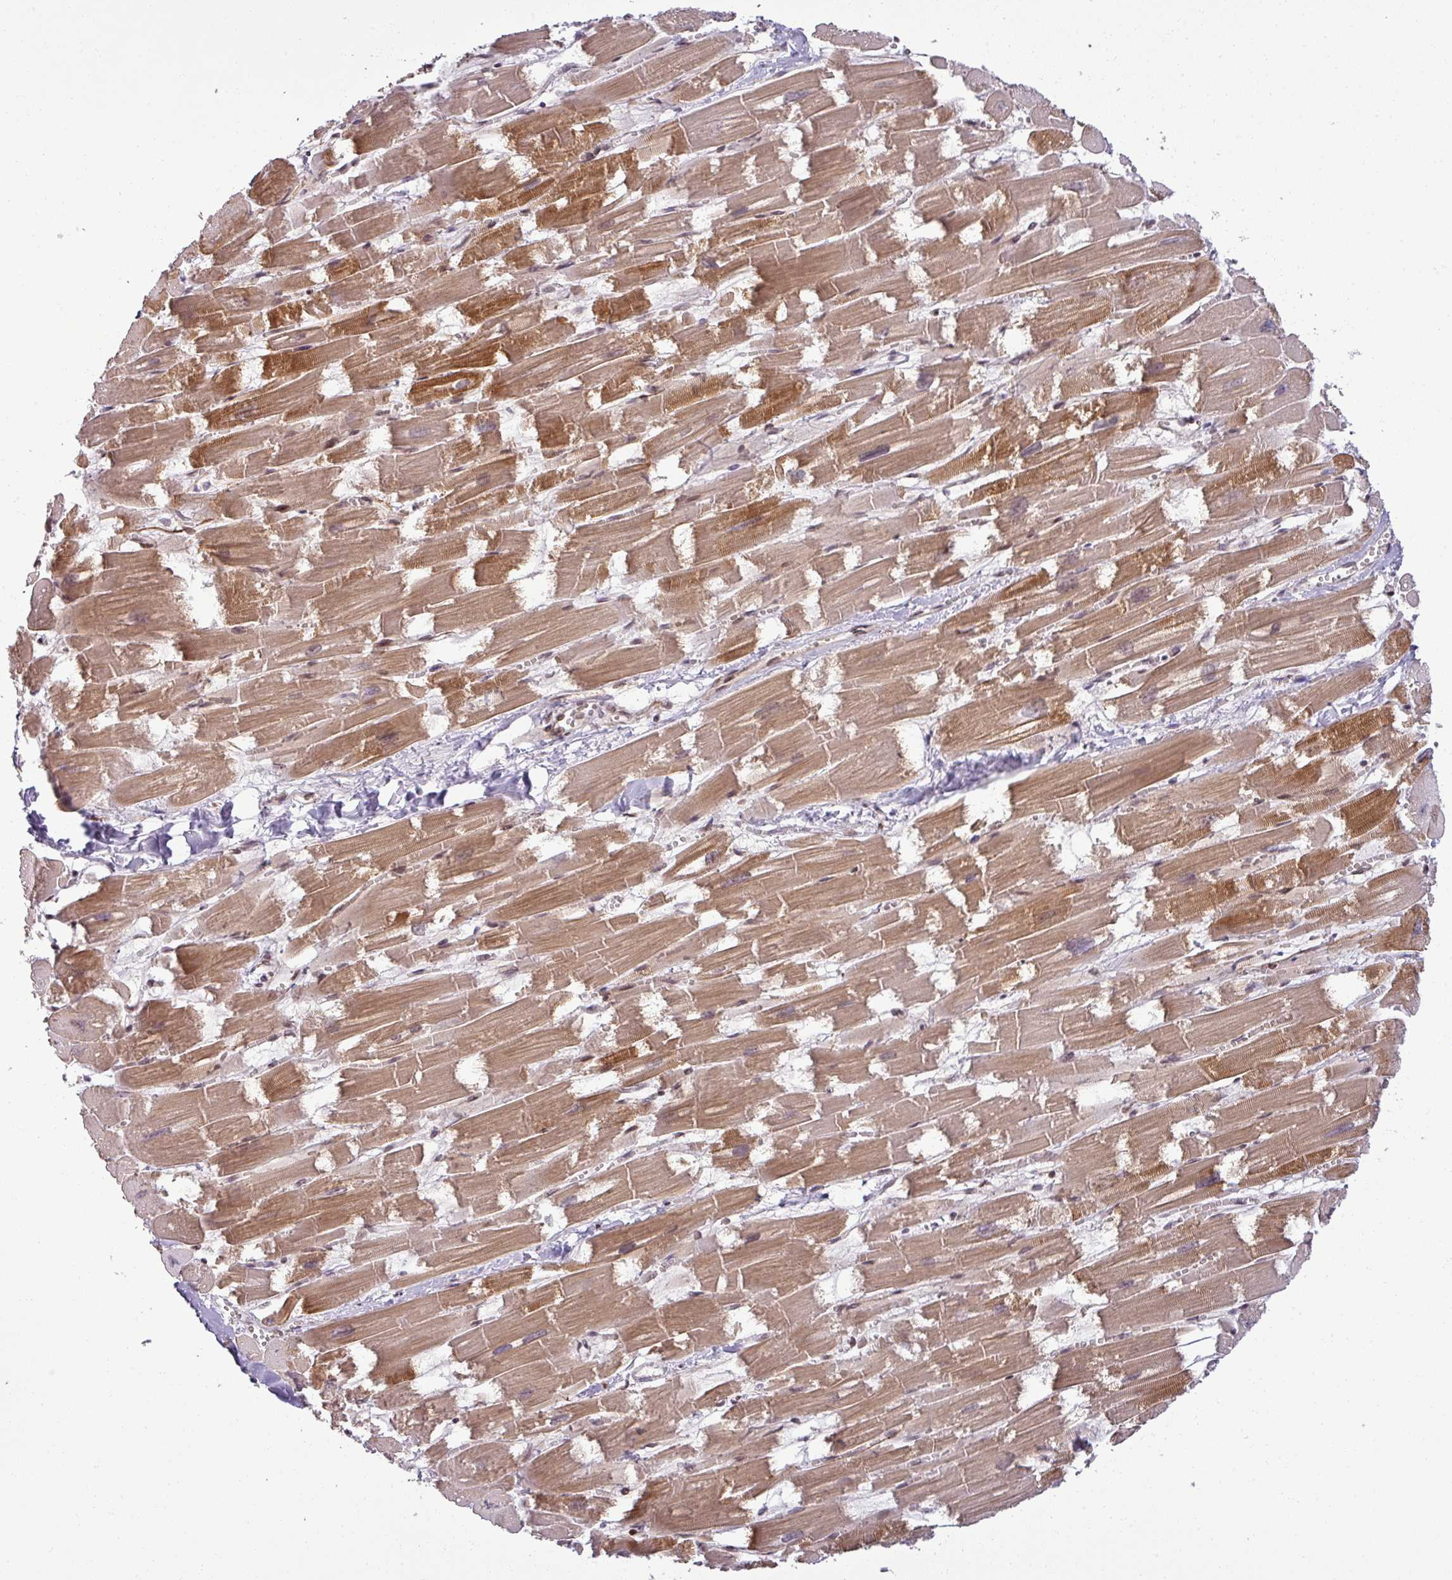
{"staining": {"intensity": "strong", "quantity": ">75%", "location": "cytoplasmic/membranous"}, "tissue": "heart muscle", "cell_type": "Cardiomyocytes", "image_type": "normal", "snomed": [{"axis": "morphology", "description": "Normal tissue, NOS"}, {"axis": "topography", "description": "Heart"}], "caption": "An immunohistochemistry photomicrograph of benign tissue is shown. Protein staining in brown shows strong cytoplasmic/membranous positivity in heart muscle within cardiomyocytes.", "gene": "PTPN20", "patient": {"sex": "male", "age": 54}}